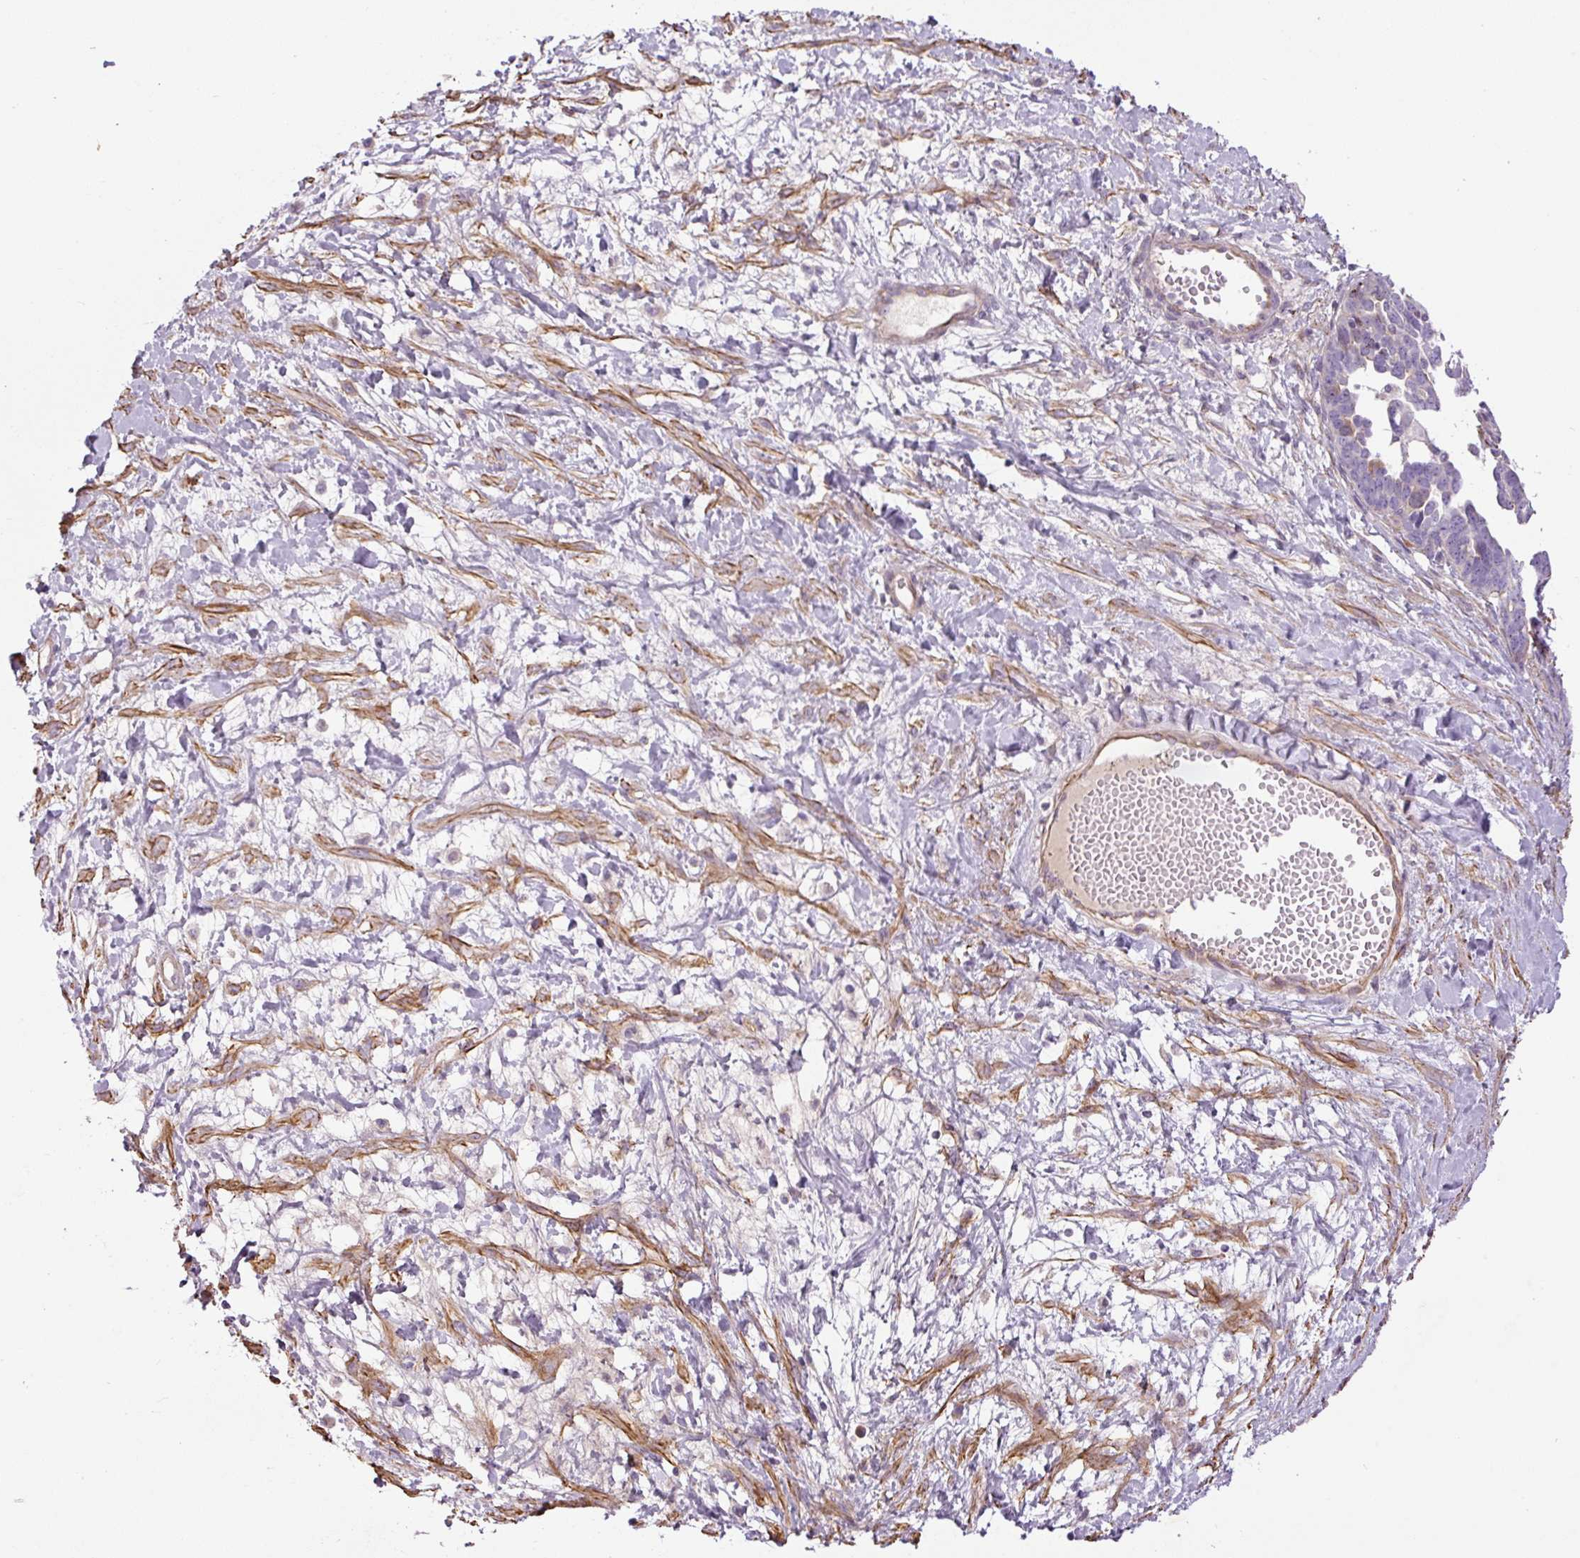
{"staining": {"intensity": "negative", "quantity": "none", "location": "none"}, "tissue": "ovarian cancer", "cell_type": "Tumor cells", "image_type": "cancer", "snomed": [{"axis": "morphology", "description": "Cystadenocarcinoma, serous, NOS"}, {"axis": "topography", "description": "Ovary"}], "caption": "An immunohistochemistry (IHC) histopathology image of serous cystadenocarcinoma (ovarian) is shown. There is no staining in tumor cells of serous cystadenocarcinoma (ovarian).", "gene": "CCNI2", "patient": {"sex": "female", "age": 54}}